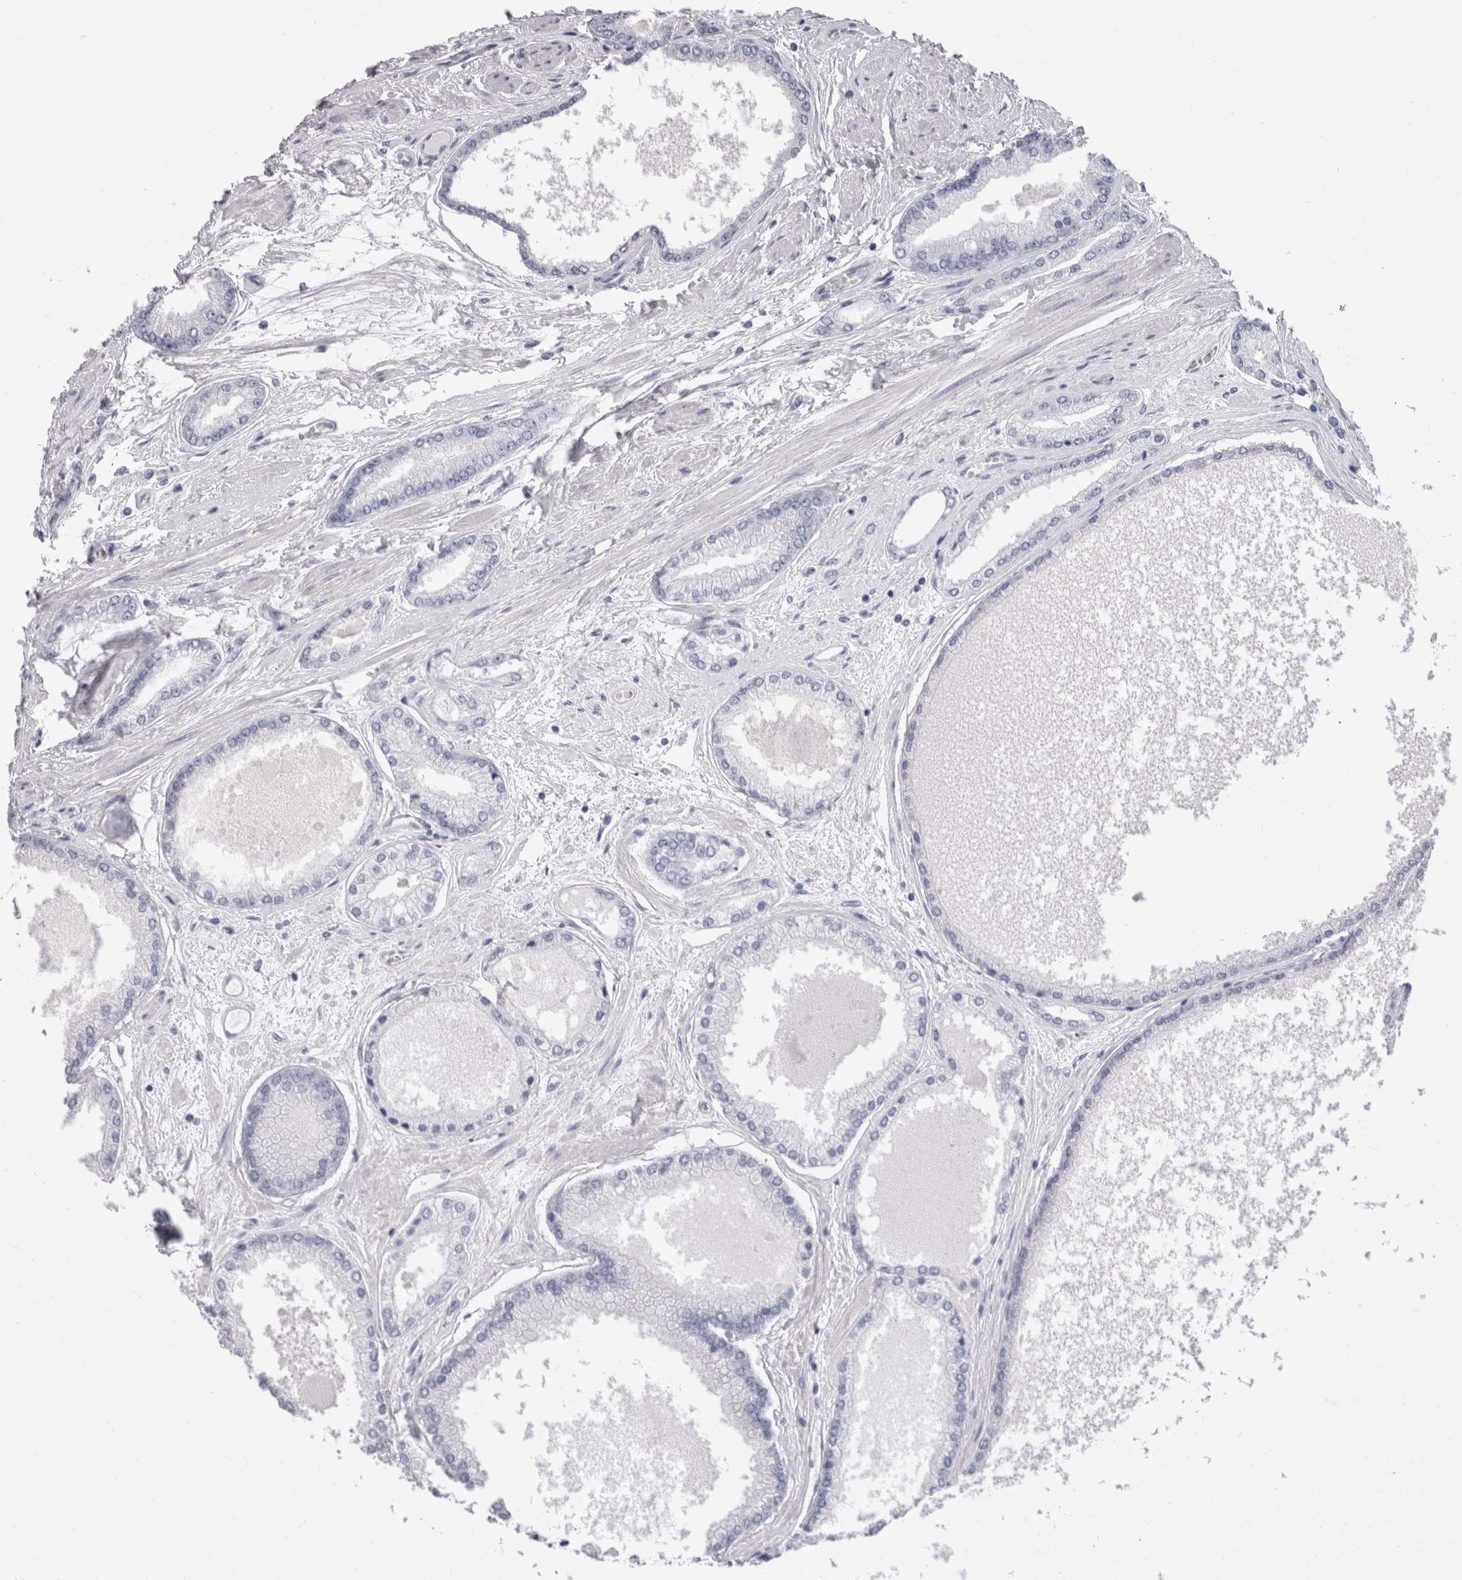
{"staining": {"intensity": "negative", "quantity": "none", "location": "none"}, "tissue": "prostate cancer", "cell_type": "Tumor cells", "image_type": "cancer", "snomed": [{"axis": "morphology", "description": "Adenocarcinoma, High grade"}, {"axis": "topography", "description": "Prostate"}], "caption": "High power microscopy photomicrograph of an immunohistochemistry (IHC) histopathology image of prostate cancer (adenocarcinoma (high-grade)), revealing no significant staining in tumor cells. Brightfield microscopy of IHC stained with DAB (brown) and hematoxylin (blue), captured at high magnification.", "gene": "DDX17", "patient": {"sex": "male", "age": 59}}